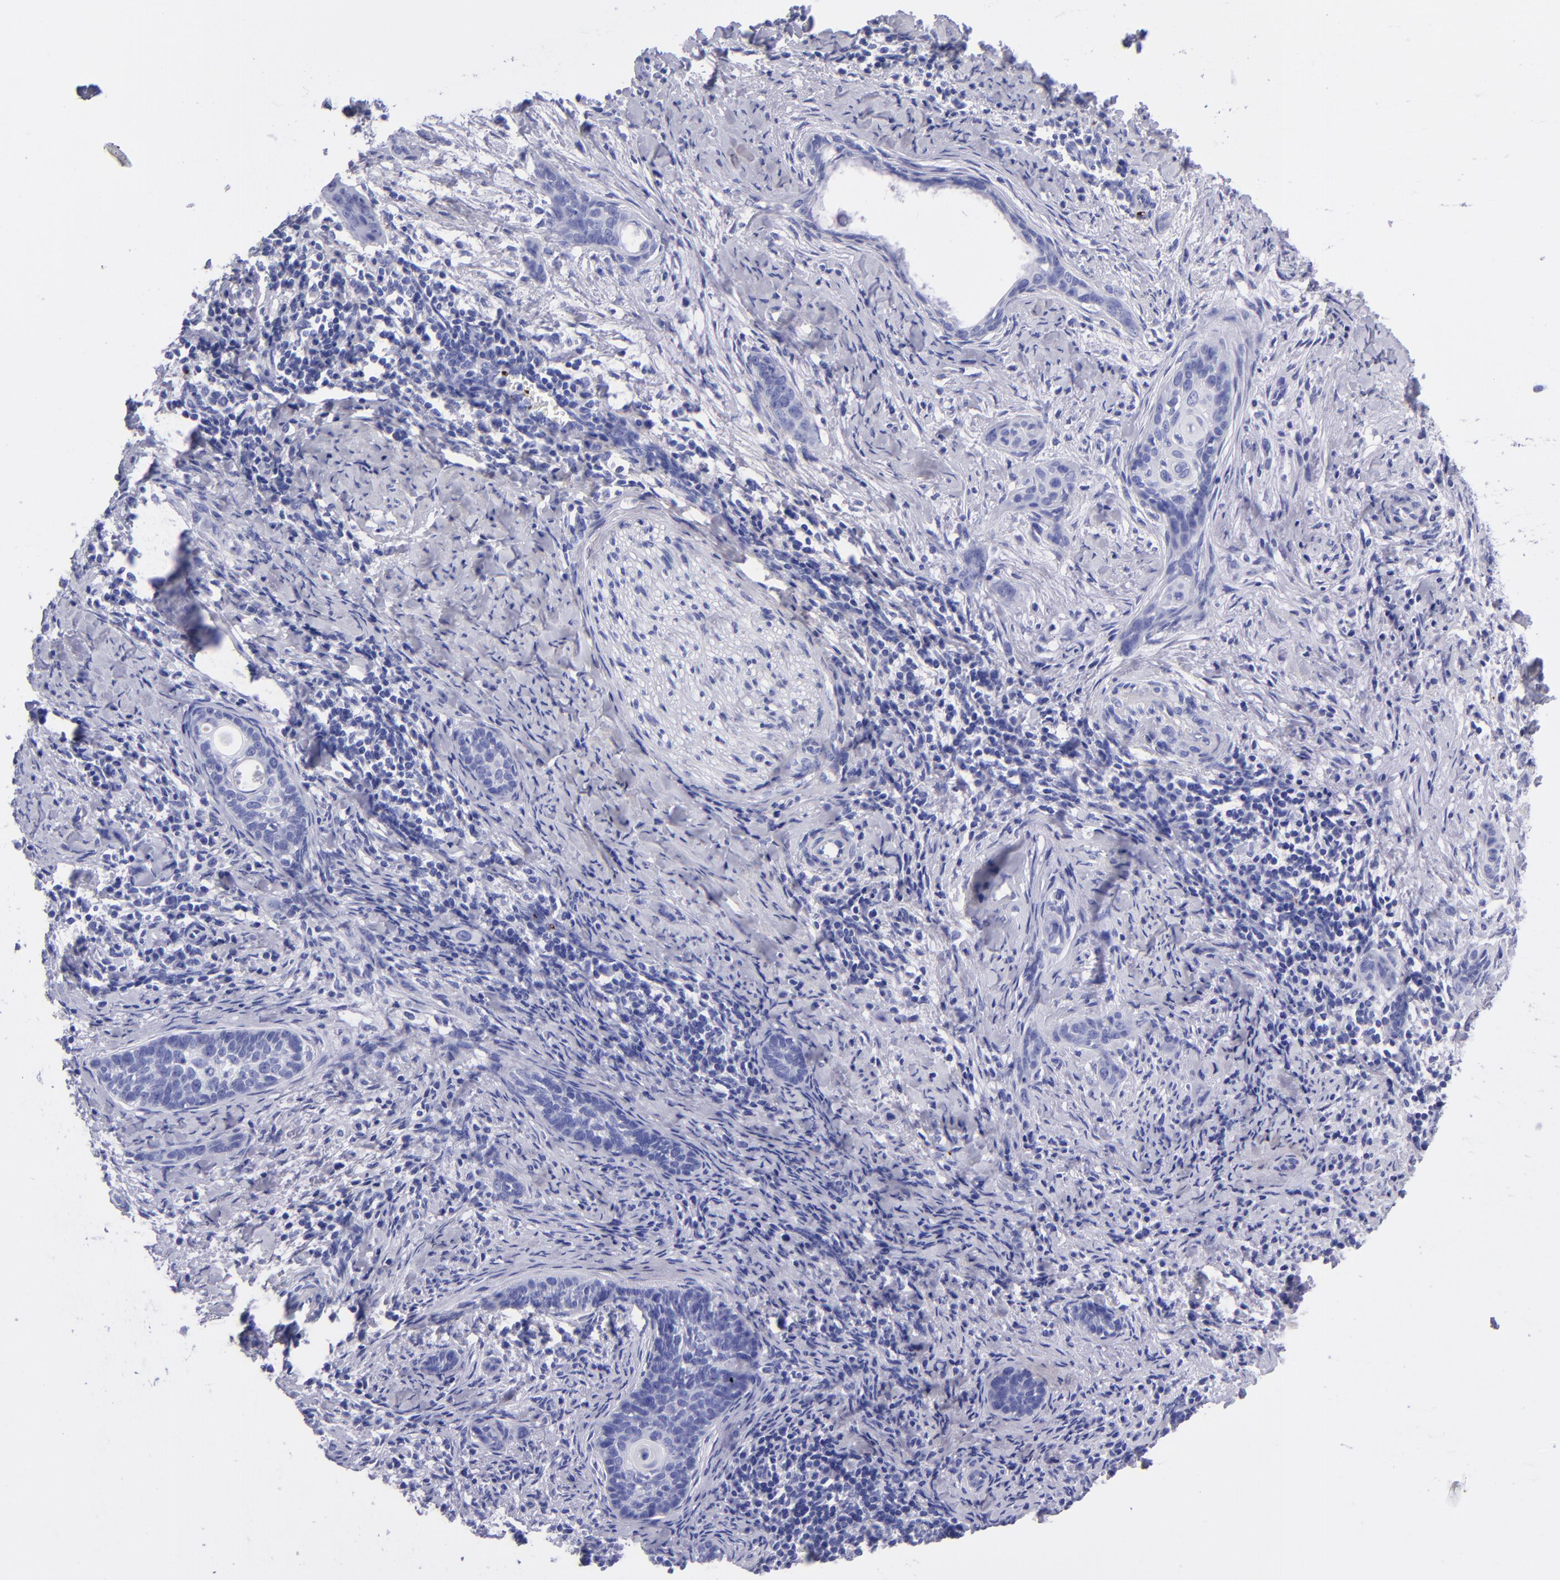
{"staining": {"intensity": "negative", "quantity": "none", "location": "none"}, "tissue": "cervical cancer", "cell_type": "Tumor cells", "image_type": "cancer", "snomed": [{"axis": "morphology", "description": "Squamous cell carcinoma, NOS"}, {"axis": "topography", "description": "Cervix"}], "caption": "Photomicrograph shows no significant protein positivity in tumor cells of squamous cell carcinoma (cervical).", "gene": "EFCAB13", "patient": {"sex": "female", "age": 33}}